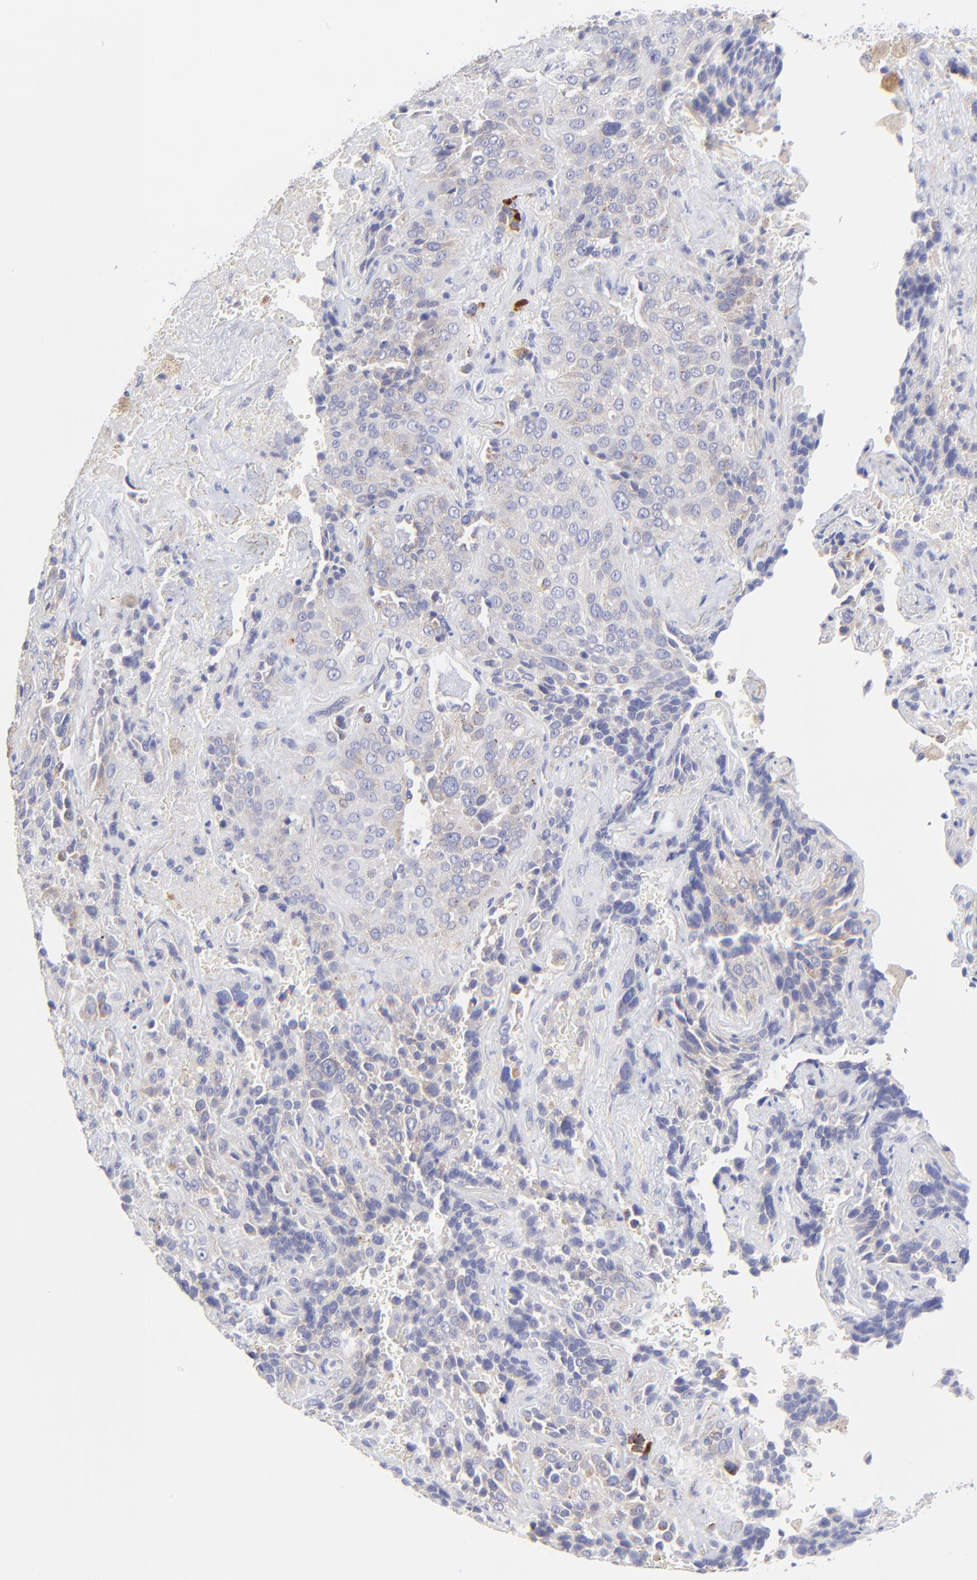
{"staining": {"intensity": "weak", "quantity": "<25%", "location": "cytoplasmic/membranous"}, "tissue": "lung cancer", "cell_type": "Tumor cells", "image_type": "cancer", "snomed": [{"axis": "morphology", "description": "Squamous cell carcinoma, NOS"}, {"axis": "topography", "description": "Lung"}], "caption": "Immunohistochemistry histopathology image of neoplastic tissue: lung cancer stained with DAB (3,3'-diaminobenzidine) demonstrates no significant protein expression in tumor cells. (Stains: DAB (3,3'-diaminobenzidine) IHC with hematoxylin counter stain, Microscopy: brightfield microscopy at high magnification).", "gene": "LHFPL1", "patient": {"sex": "male", "age": 54}}